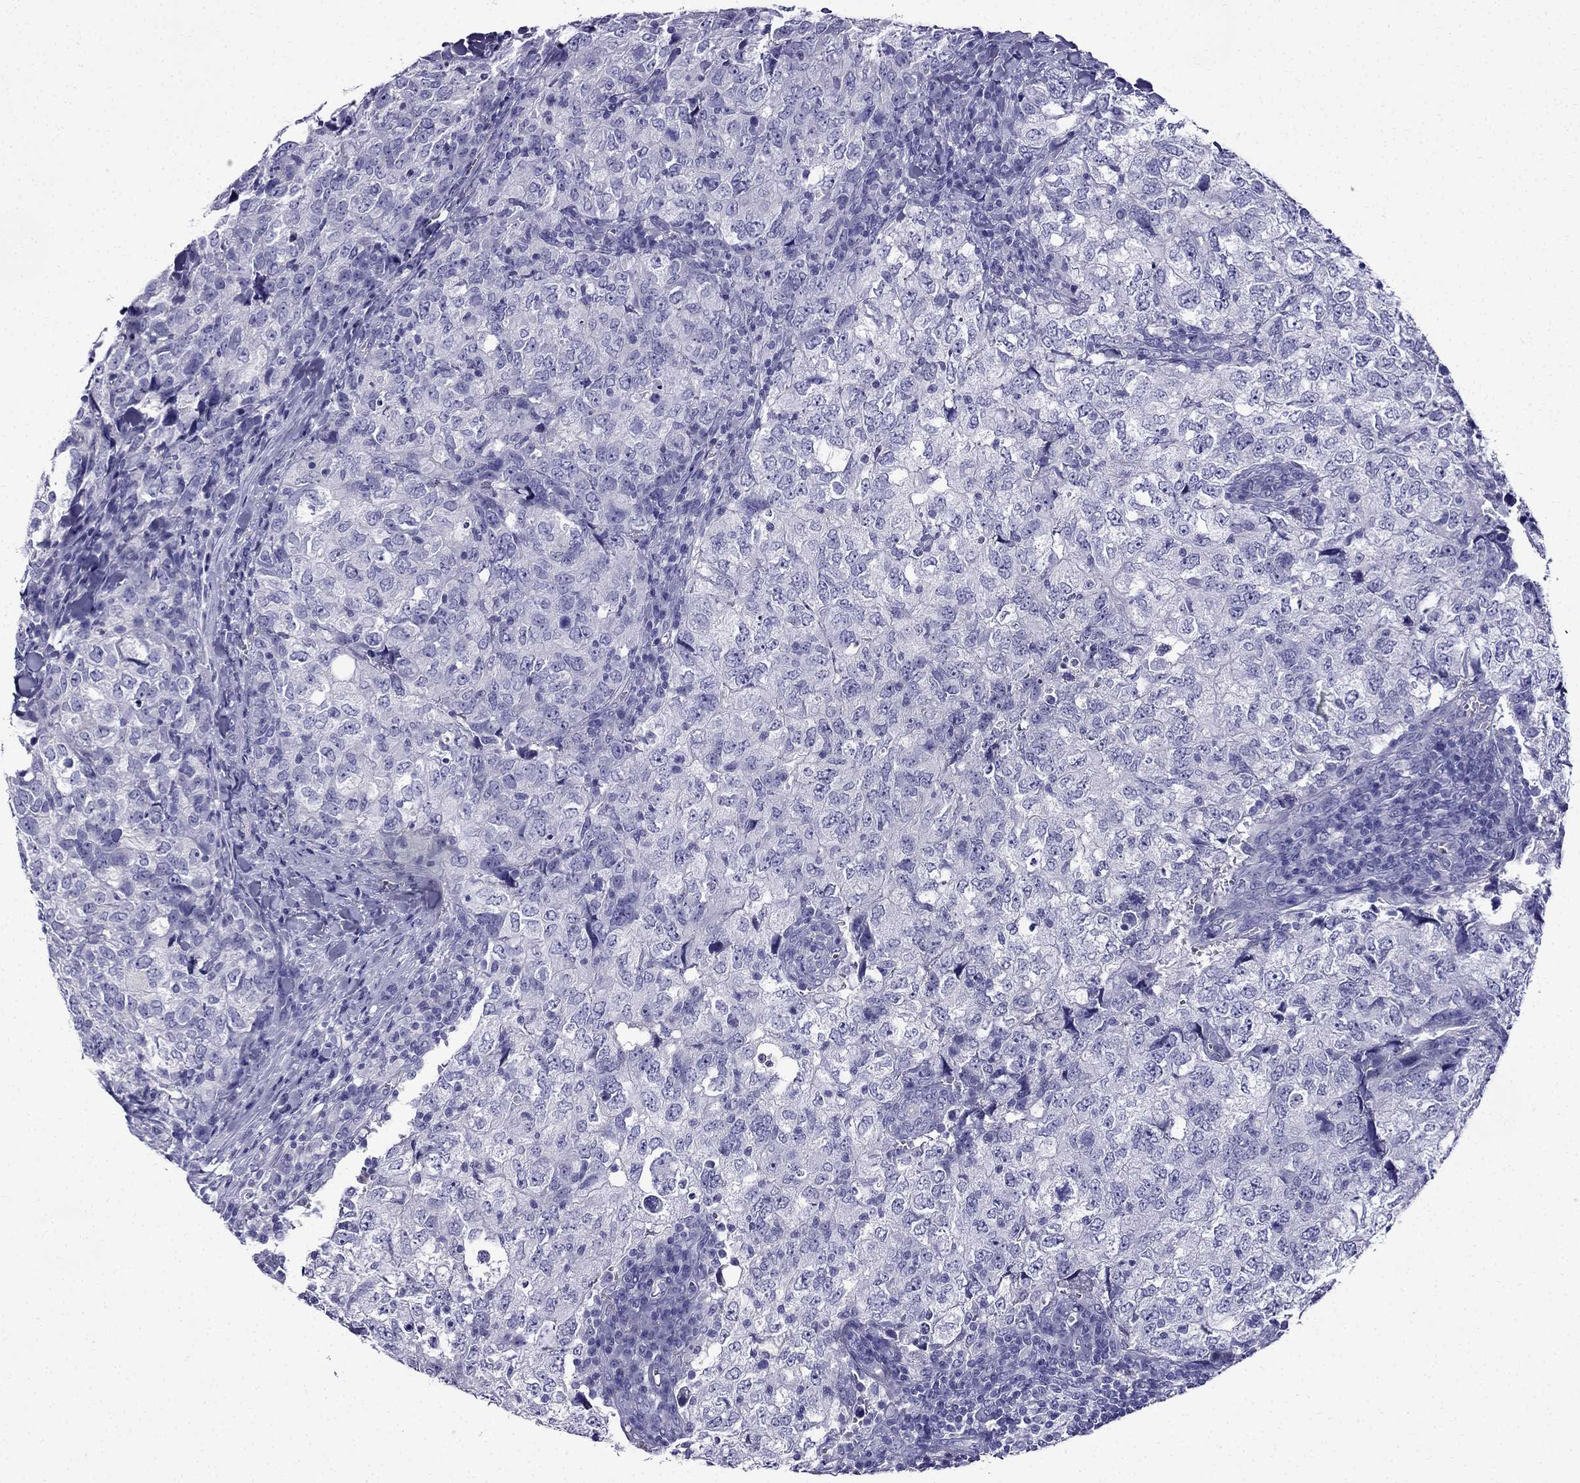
{"staining": {"intensity": "negative", "quantity": "none", "location": "none"}, "tissue": "breast cancer", "cell_type": "Tumor cells", "image_type": "cancer", "snomed": [{"axis": "morphology", "description": "Duct carcinoma"}, {"axis": "topography", "description": "Breast"}], "caption": "Tumor cells are negative for protein expression in human breast invasive ductal carcinoma.", "gene": "ERC2", "patient": {"sex": "female", "age": 30}}